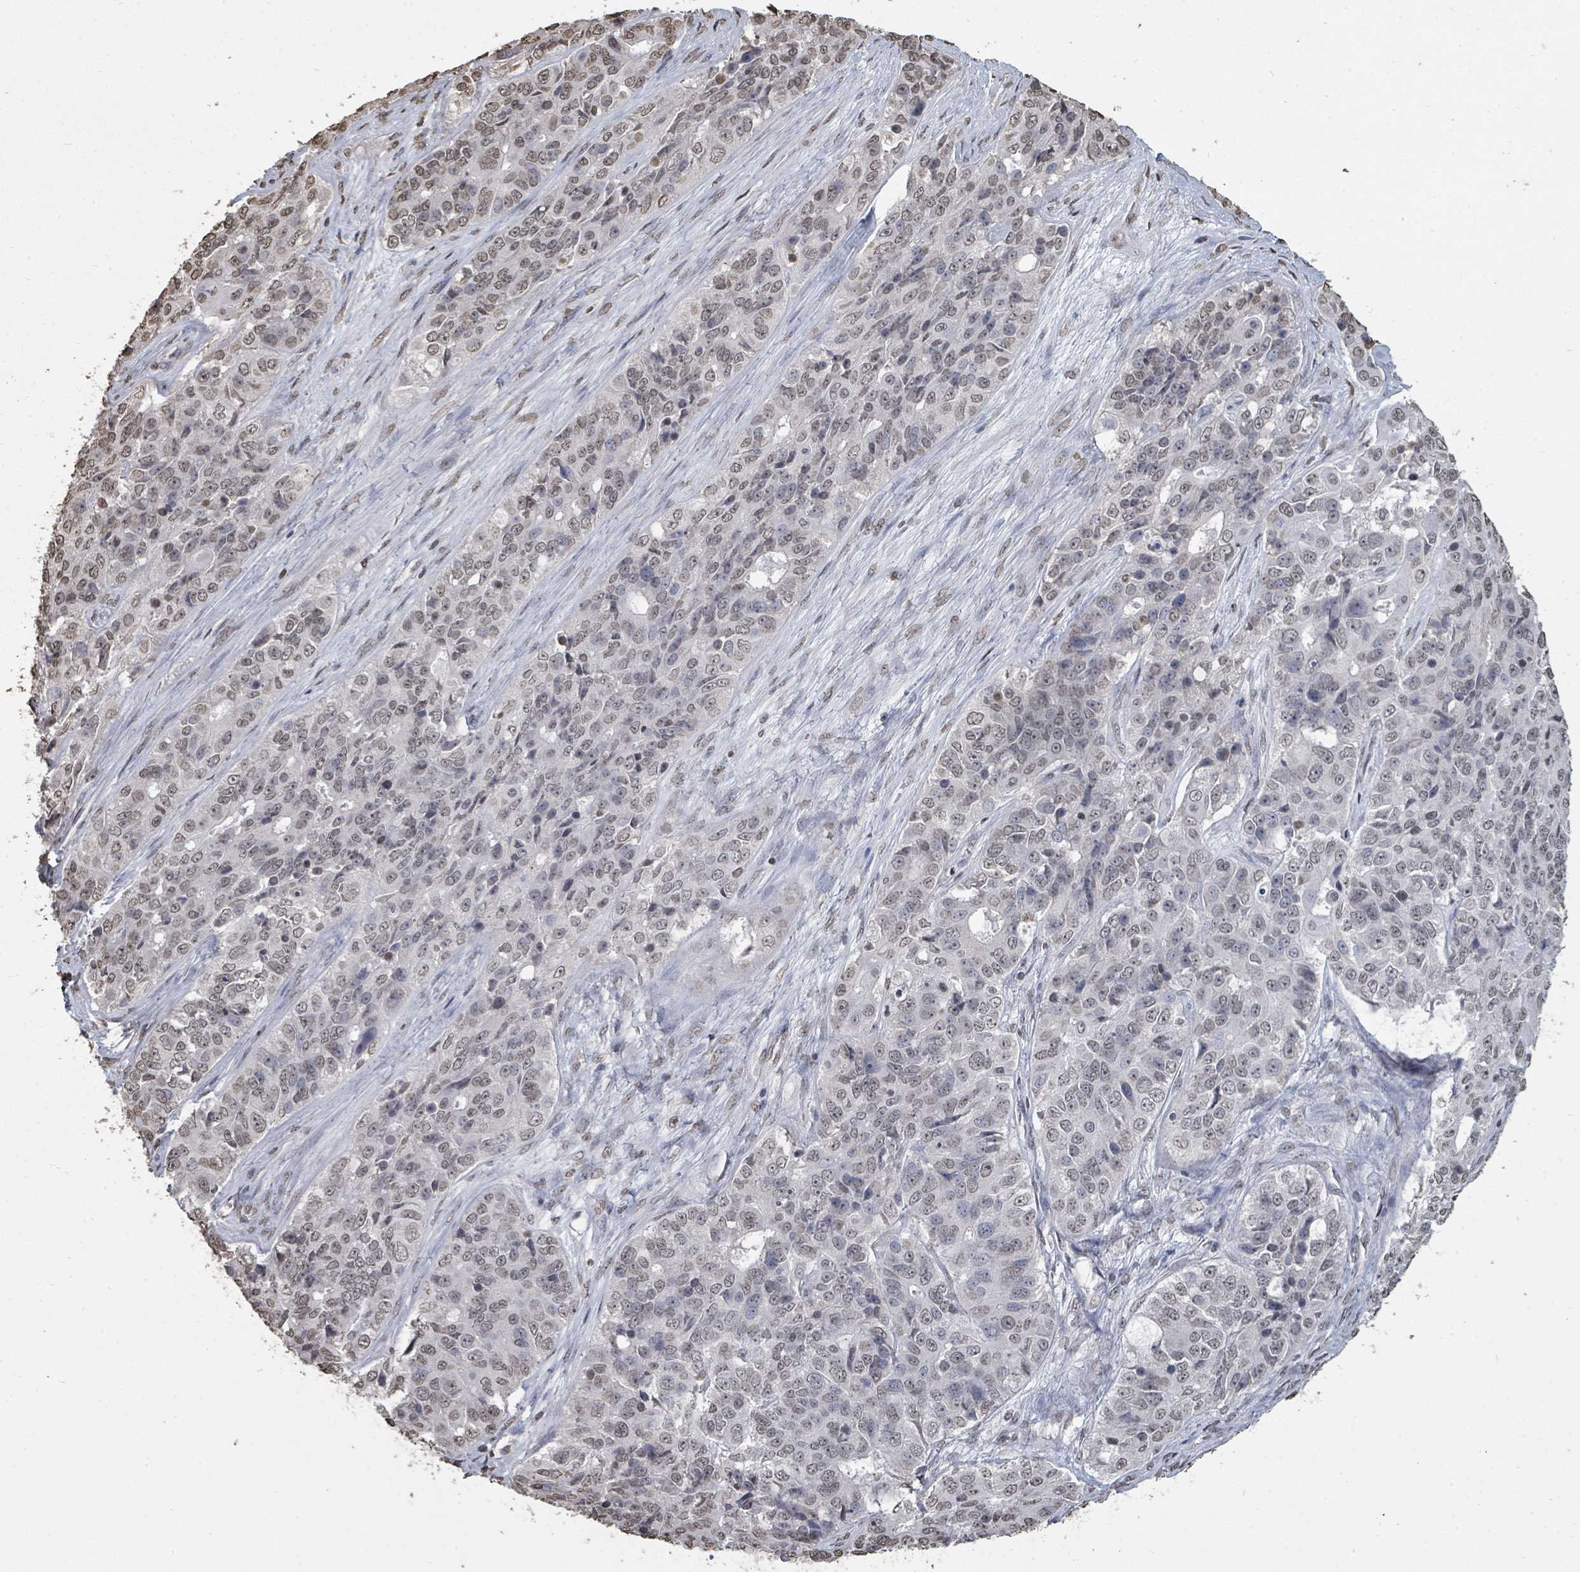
{"staining": {"intensity": "weak", "quantity": ">75%", "location": "nuclear"}, "tissue": "ovarian cancer", "cell_type": "Tumor cells", "image_type": "cancer", "snomed": [{"axis": "morphology", "description": "Carcinoma, endometroid"}, {"axis": "topography", "description": "Ovary"}], "caption": "Tumor cells reveal low levels of weak nuclear staining in about >75% of cells in human endometroid carcinoma (ovarian). Immunohistochemistry (ihc) stains the protein of interest in brown and the nuclei are stained blue.", "gene": "MRPS12", "patient": {"sex": "female", "age": 51}}